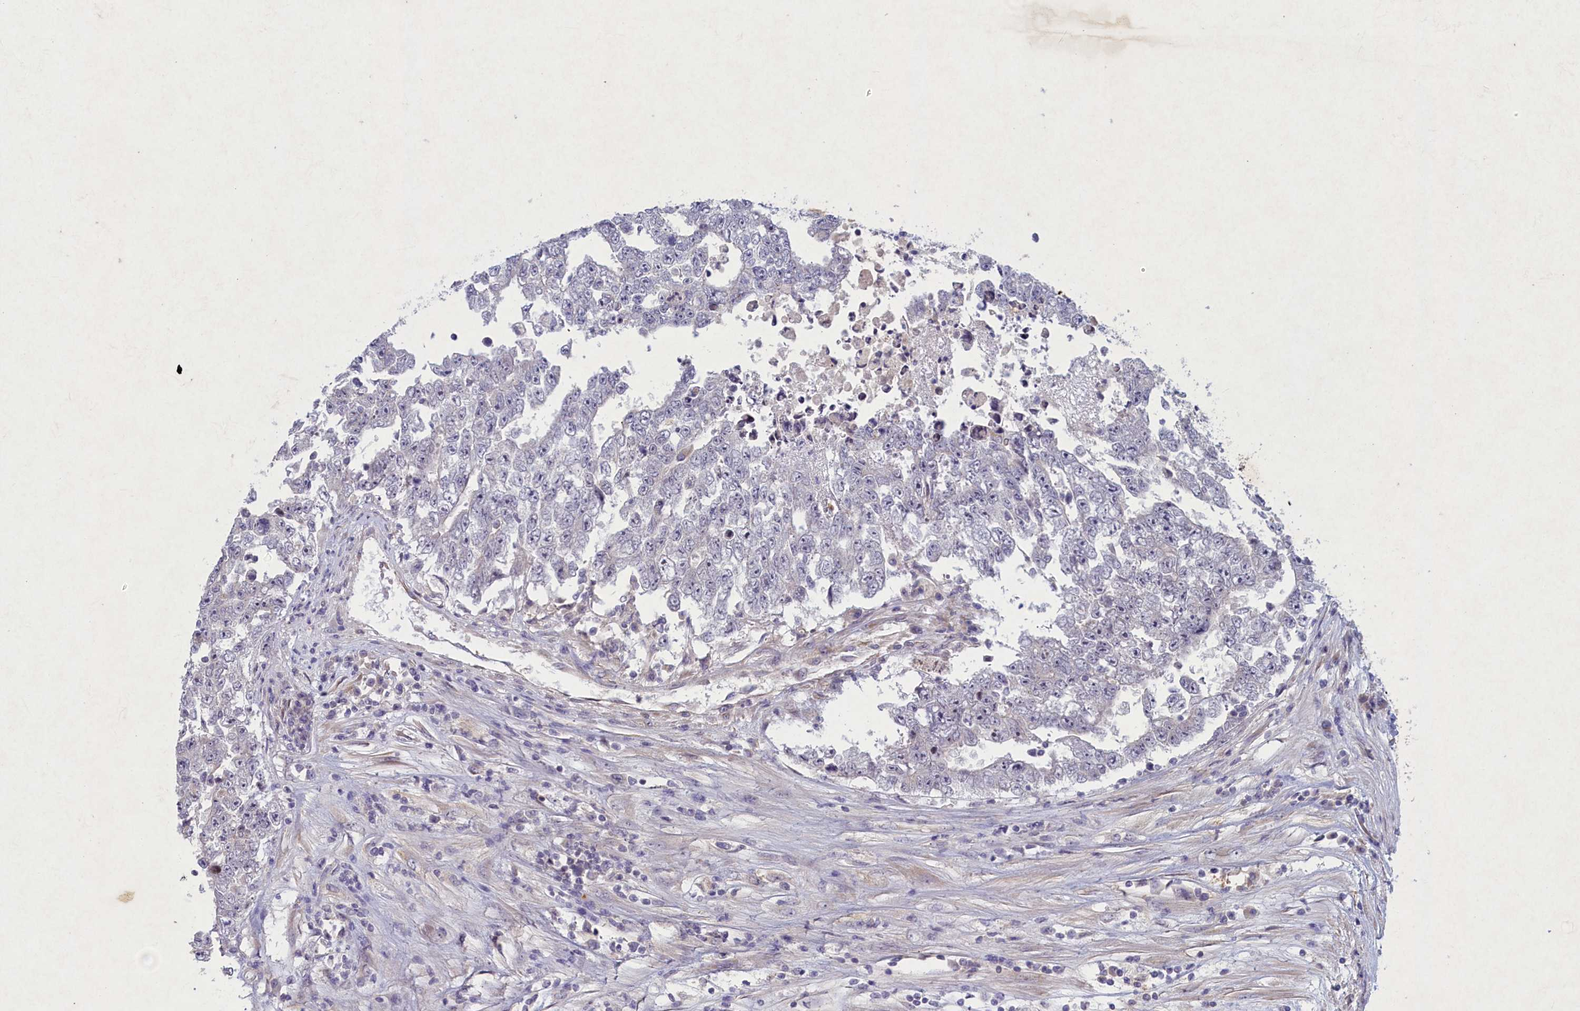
{"staining": {"intensity": "negative", "quantity": "none", "location": "none"}, "tissue": "testis cancer", "cell_type": "Tumor cells", "image_type": "cancer", "snomed": [{"axis": "morphology", "description": "Carcinoma, Embryonal, NOS"}, {"axis": "topography", "description": "Testis"}], "caption": "Tumor cells are negative for brown protein staining in embryonal carcinoma (testis).", "gene": "PLEKHG6", "patient": {"sex": "male", "age": 25}}